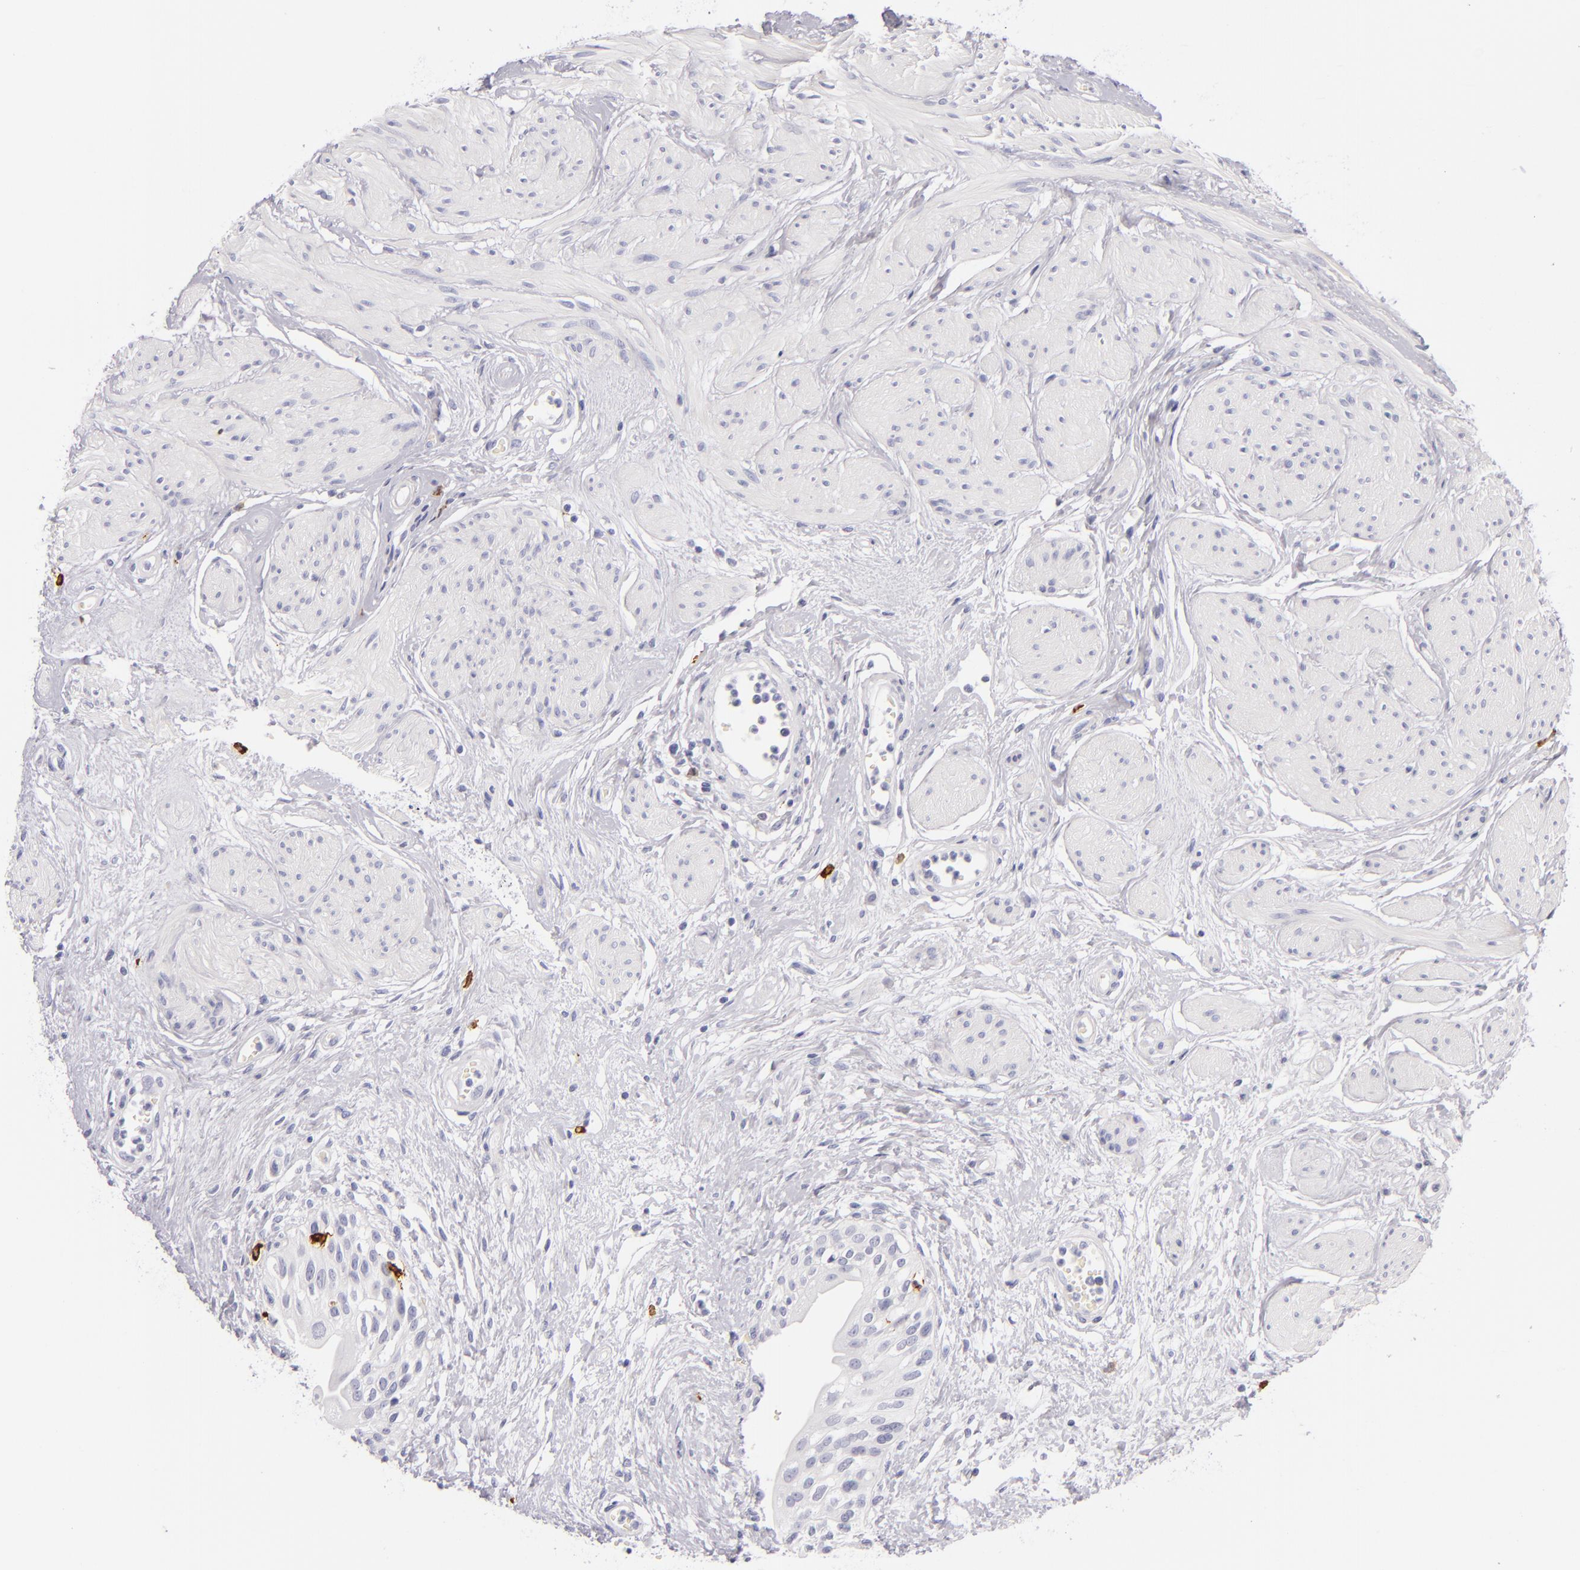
{"staining": {"intensity": "negative", "quantity": "none", "location": "none"}, "tissue": "urinary bladder", "cell_type": "Urothelial cells", "image_type": "normal", "snomed": [{"axis": "morphology", "description": "Normal tissue, NOS"}, {"axis": "topography", "description": "Urinary bladder"}], "caption": "Urinary bladder stained for a protein using immunohistochemistry (IHC) demonstrates no staining urothelial cells.", "gene": "CD207", "patient": {"sex": "female", "age": 55}}